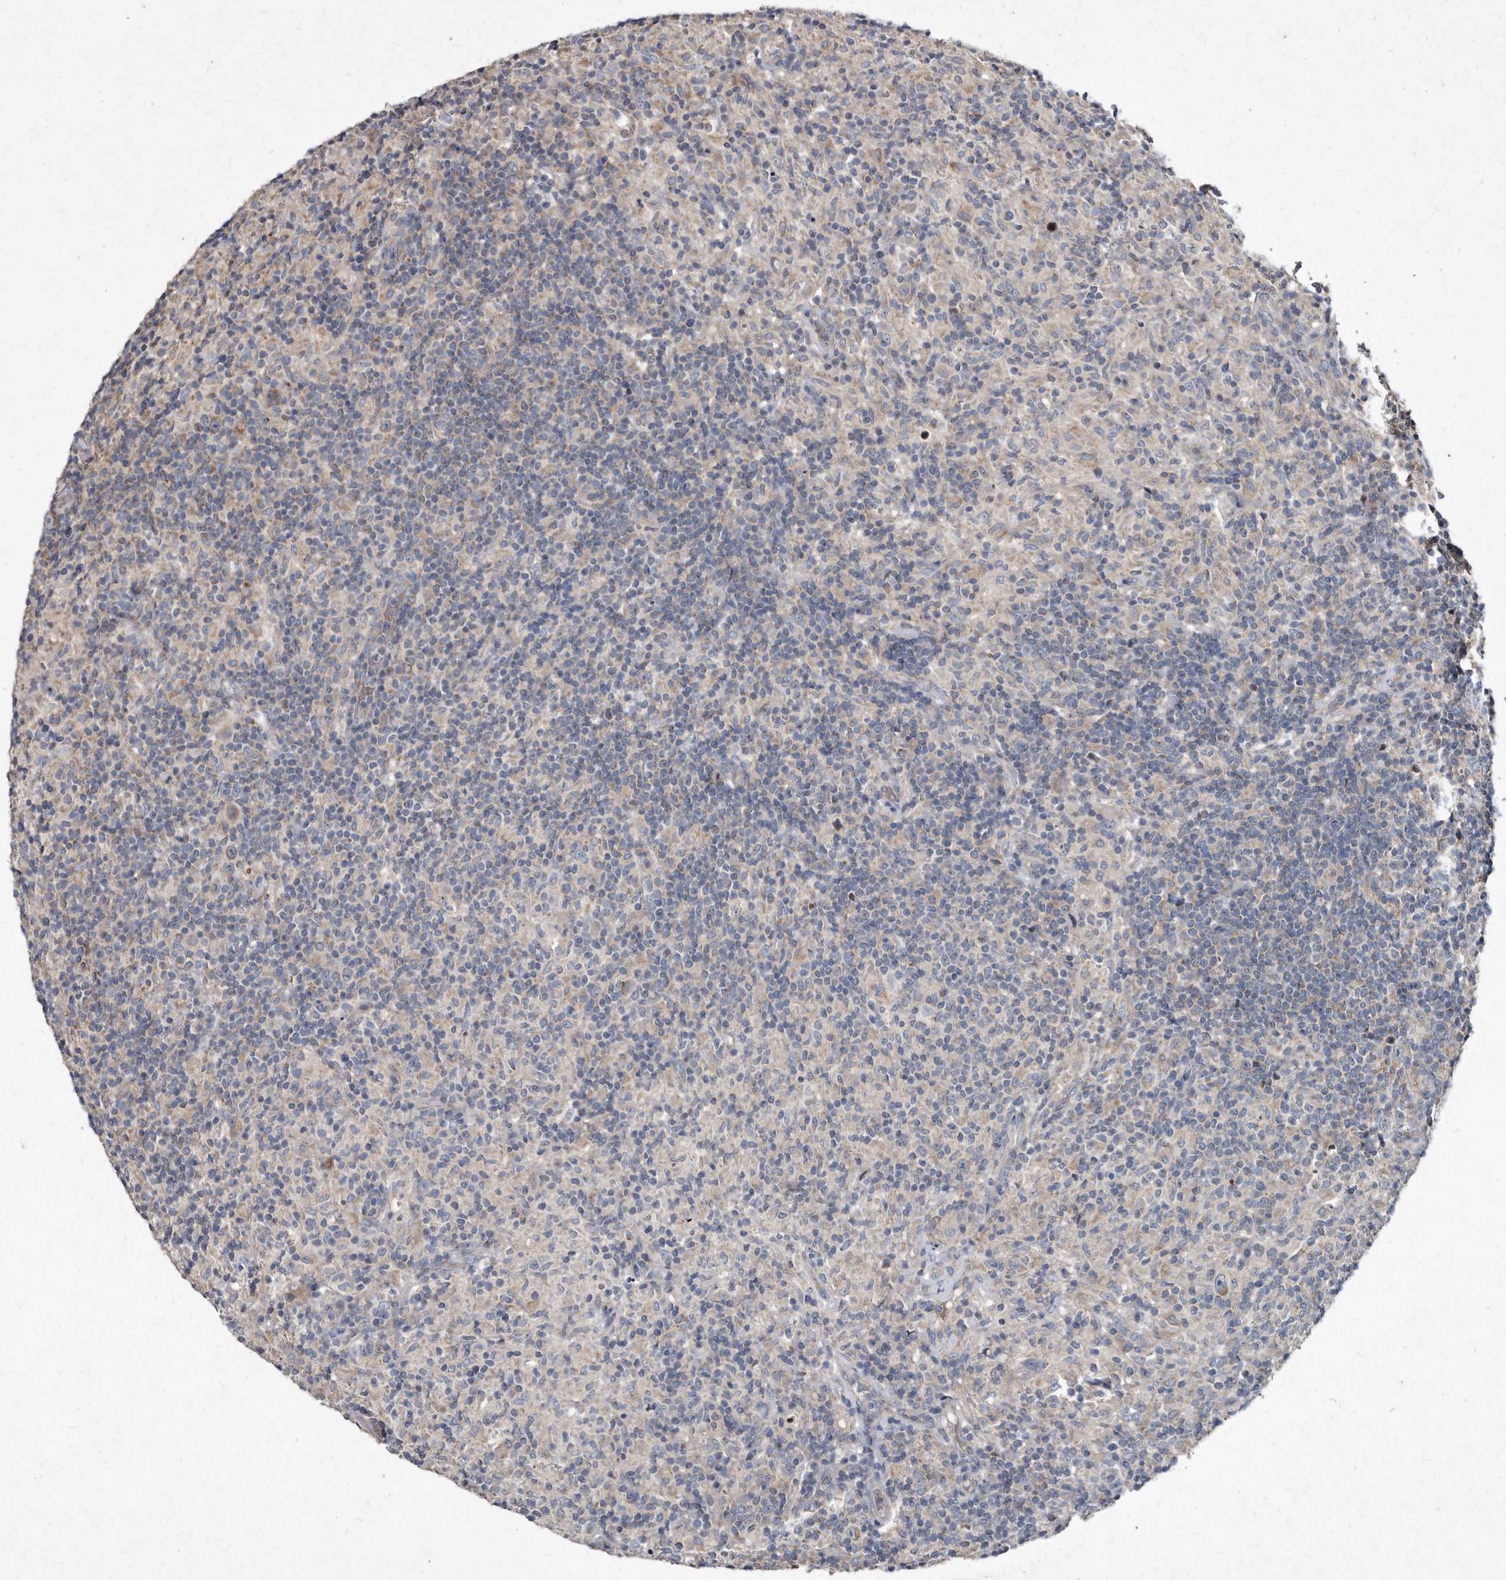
{"staining": {"intensity": "moderate", "quantity": "<25%", "location": "cytoplasmic/membranous"}, "tissue": "lymphoma", "cell_type": "Tumor cells", "image_type": "cancer", "snomed": [{"axis": "morphology", "description": "Hodgkin's disease, NOS"}, {"axis": "topography", "description": "Lymph node"}], "caption": "A histopathology image showing moderate cytoplasmic/membranous positivity in about <25% of tumor cells in Hodgkin's disease, as visualized by brown immunohistochemical staining.", "gene": "YPEL3", "patient": {"sex": "male", "age": 70}}